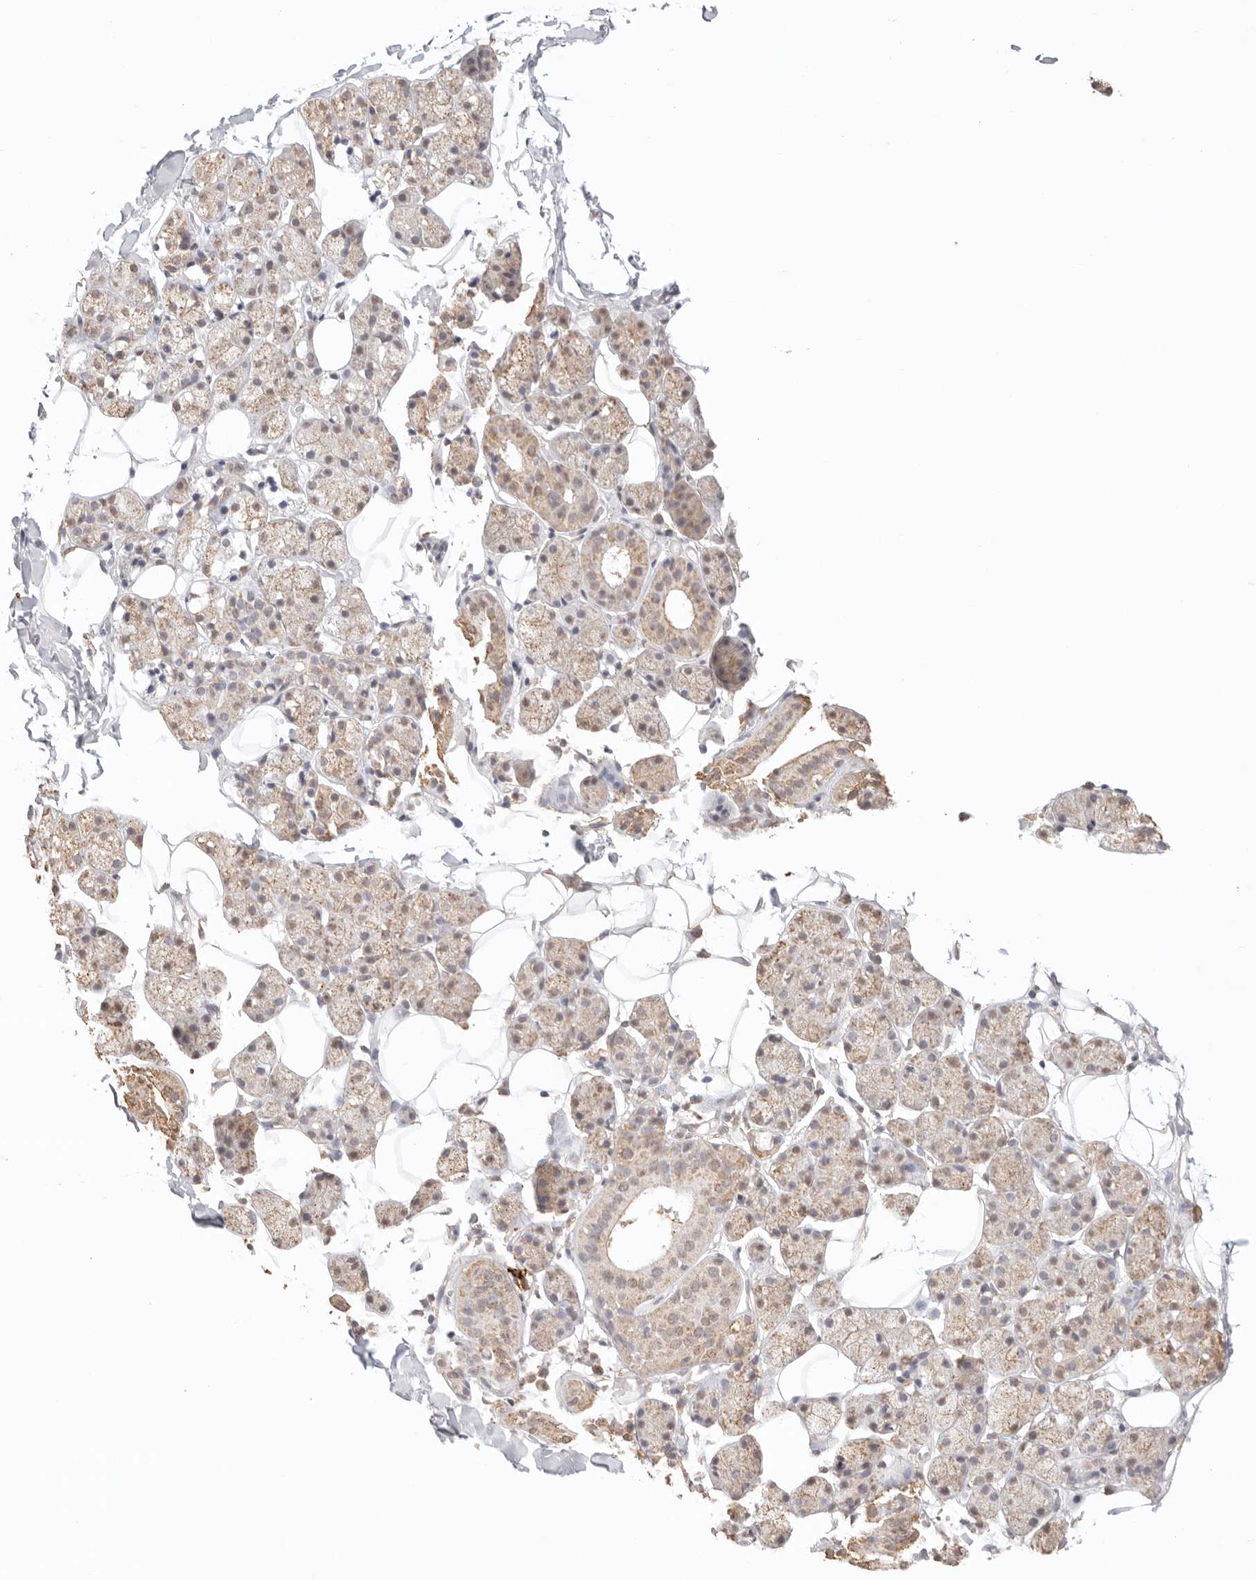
{"staining": {"intensity": "weak", "quantity": "25%-75%", "location": "cytoplasmic/membranous,nuclear"}, "tissue": "salivary gland", "cell_type": "Glandular cells", "image_type": "normal", "snomed": [{"axis": "morphology", "description": "Normal tissue, NOS"}, {"axis": "topography", "description": "Salivary gland"}], "caption": "The photomicrograph demonstrates immunohistochemical staining of normal salivary gland. There is weak cytoplasmic/membranous,nuclear staining is appreciated in approximately 25%-75% of glandular cells.", "gene": "IL1R2", "patient": {"sex": "female", "age": 33}}